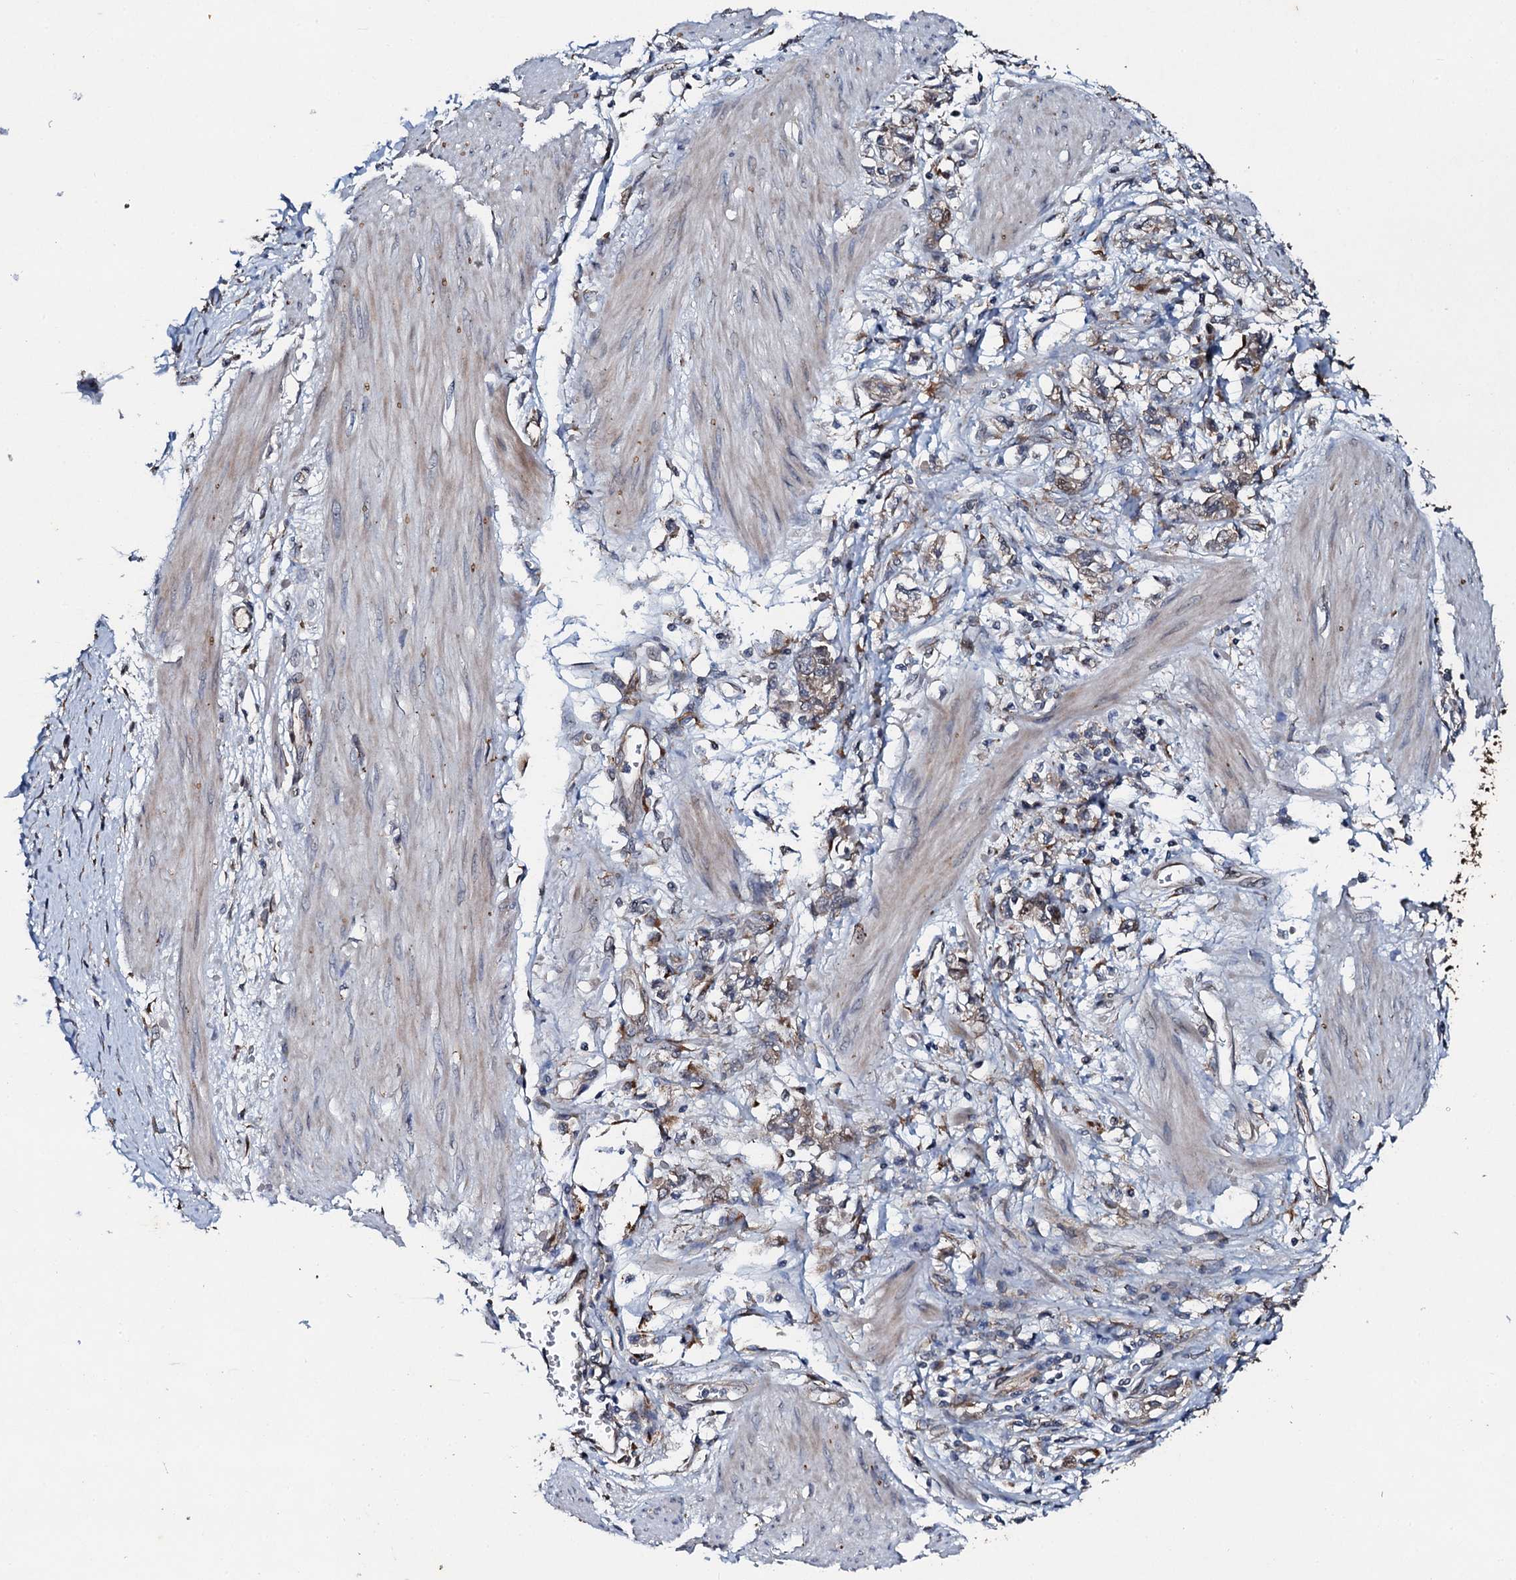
{"staining": {"intensity": "weak", "quantity": "<25%", "location": "cytoplasmic/membranous"}, "tissue": "stomach cancer", "cell_type": "Tumor cells", "image_type": "cancer", "snomed": [{"axis": "morphology", "description": "Adenocarcinoma, NOS"}, {"axis": "topography", "description": "Stomach"}], "caption": "This is an immunohistochemistry image of human stomach cancer (adenocarcinoma). There is no expression in tumor cells.", "gene": "ADAMTS10", "patient": {"sex": "female", "age": 76}}